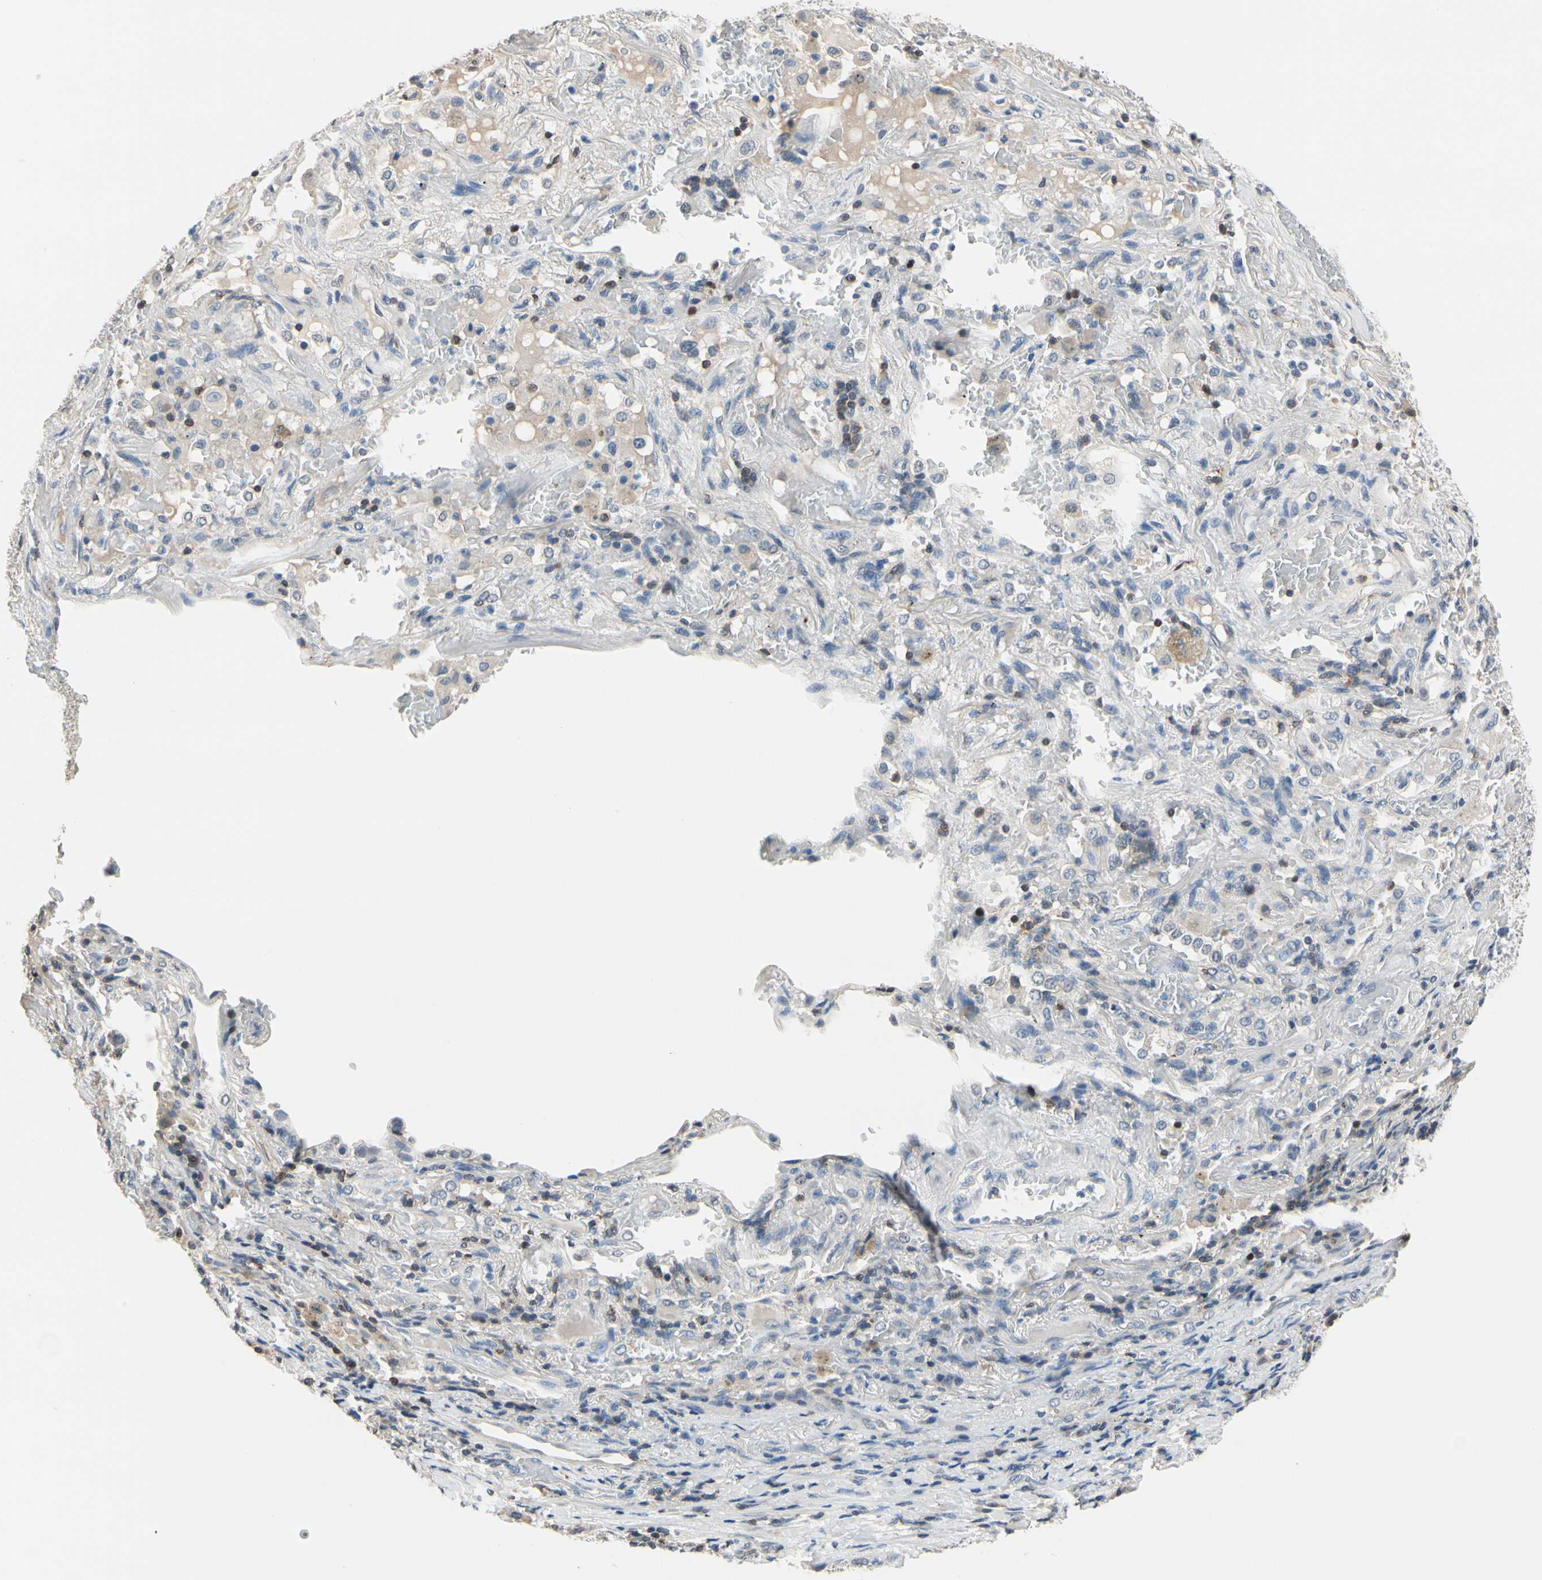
{"staining": {"intensity": "negative", "quantity": "none", "location": "none"}, "tissue": "lung cancer", "cell_type": "Tumor cells", "image_type": "cancer", "snomed": [{"axis": "morphology", "description": "Squamous cell carcinoma, NOS"}, {"axis": "topography", "description": "Lung"}], "caption": "There is no significant positivity in tumor cells of lung squamous cell carcinoma. (DAB immunohistochemistry (IHC) visualized using brightfield microscopy, high magnification).", "gene": "NFATC2", "patient": {"sex": "male", "age": 57}}